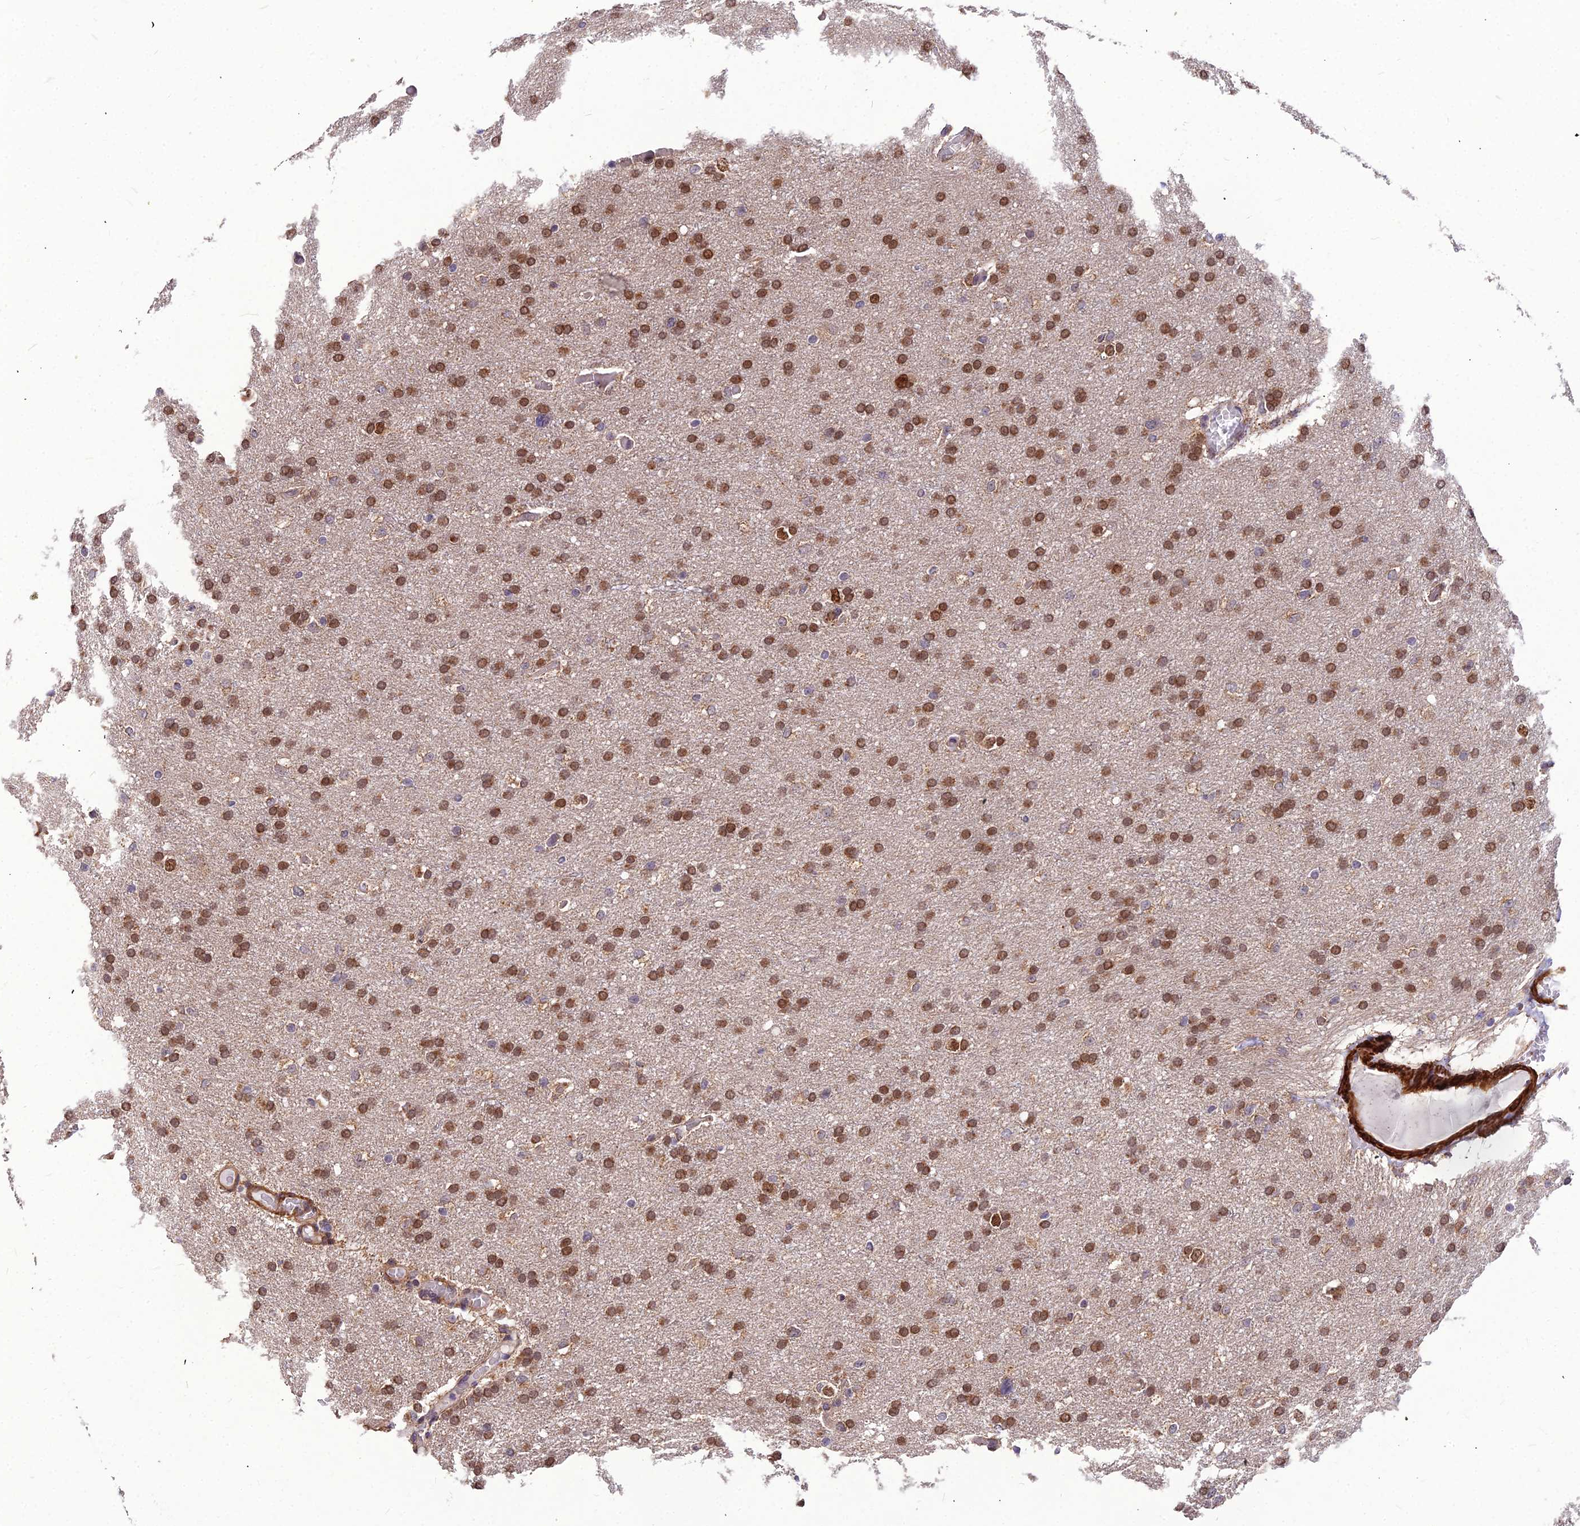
{"staining": {"intensity": "moderate", "quantity": ">75%", "location": "cytoplasmic/membranous,nuclear"}, "tissue": "glioma", "cell_type": "Tumor cells", "image_type": "cancer", "snomed": [{"axis": "morphology", "description": "Glioma, malignant, High grade"}, {"axis": "topography", "description": "Cerebral cortex"}], "caption": "Human glioma stained for a protein (brown) demonstrates moderate cytoplasmic/membranous and nuclear positive expression in about >75% of tumor cells.", "gene": "LEKR1", "patient": {"sex": "female", "age": 36}}